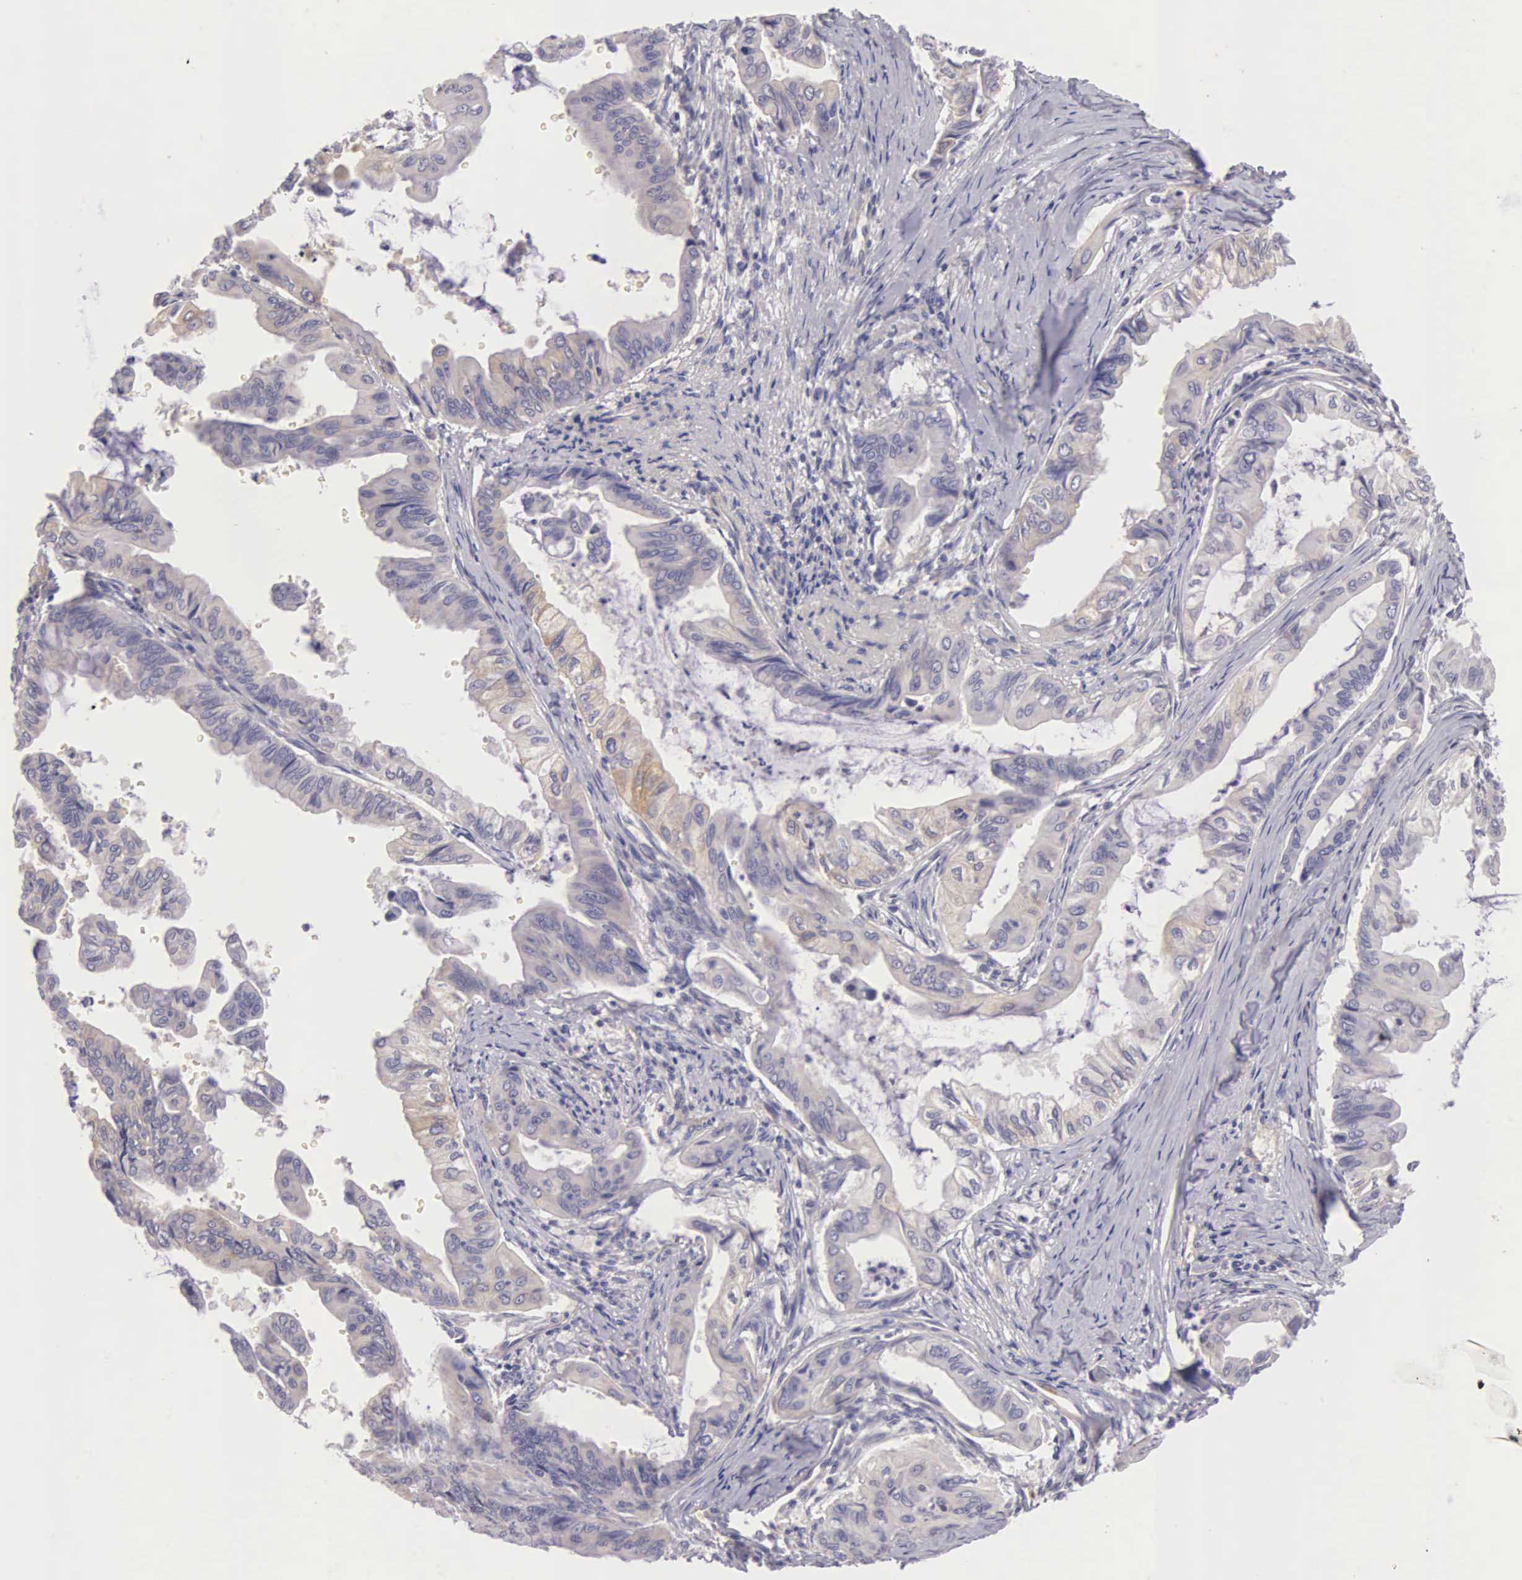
{"staining": {"intensity": "negative", "quantity": "none", "location": "none"}, "tissue": "stomach cancer", "cell_type": "Tumor cells", "image_type": "cancer", "snomed": [{"axis": "morphology", "description": "Adenocarcinoma, NOS"}, {"axis": "topography", "description": "Stomach, upper"}], "caption": "The micrograph demonstrates no staining of tumor cells in adenocarcinoma (stomach).", "gene": "OSBPL3", "patient": {"sex": "male", "age": 80}}